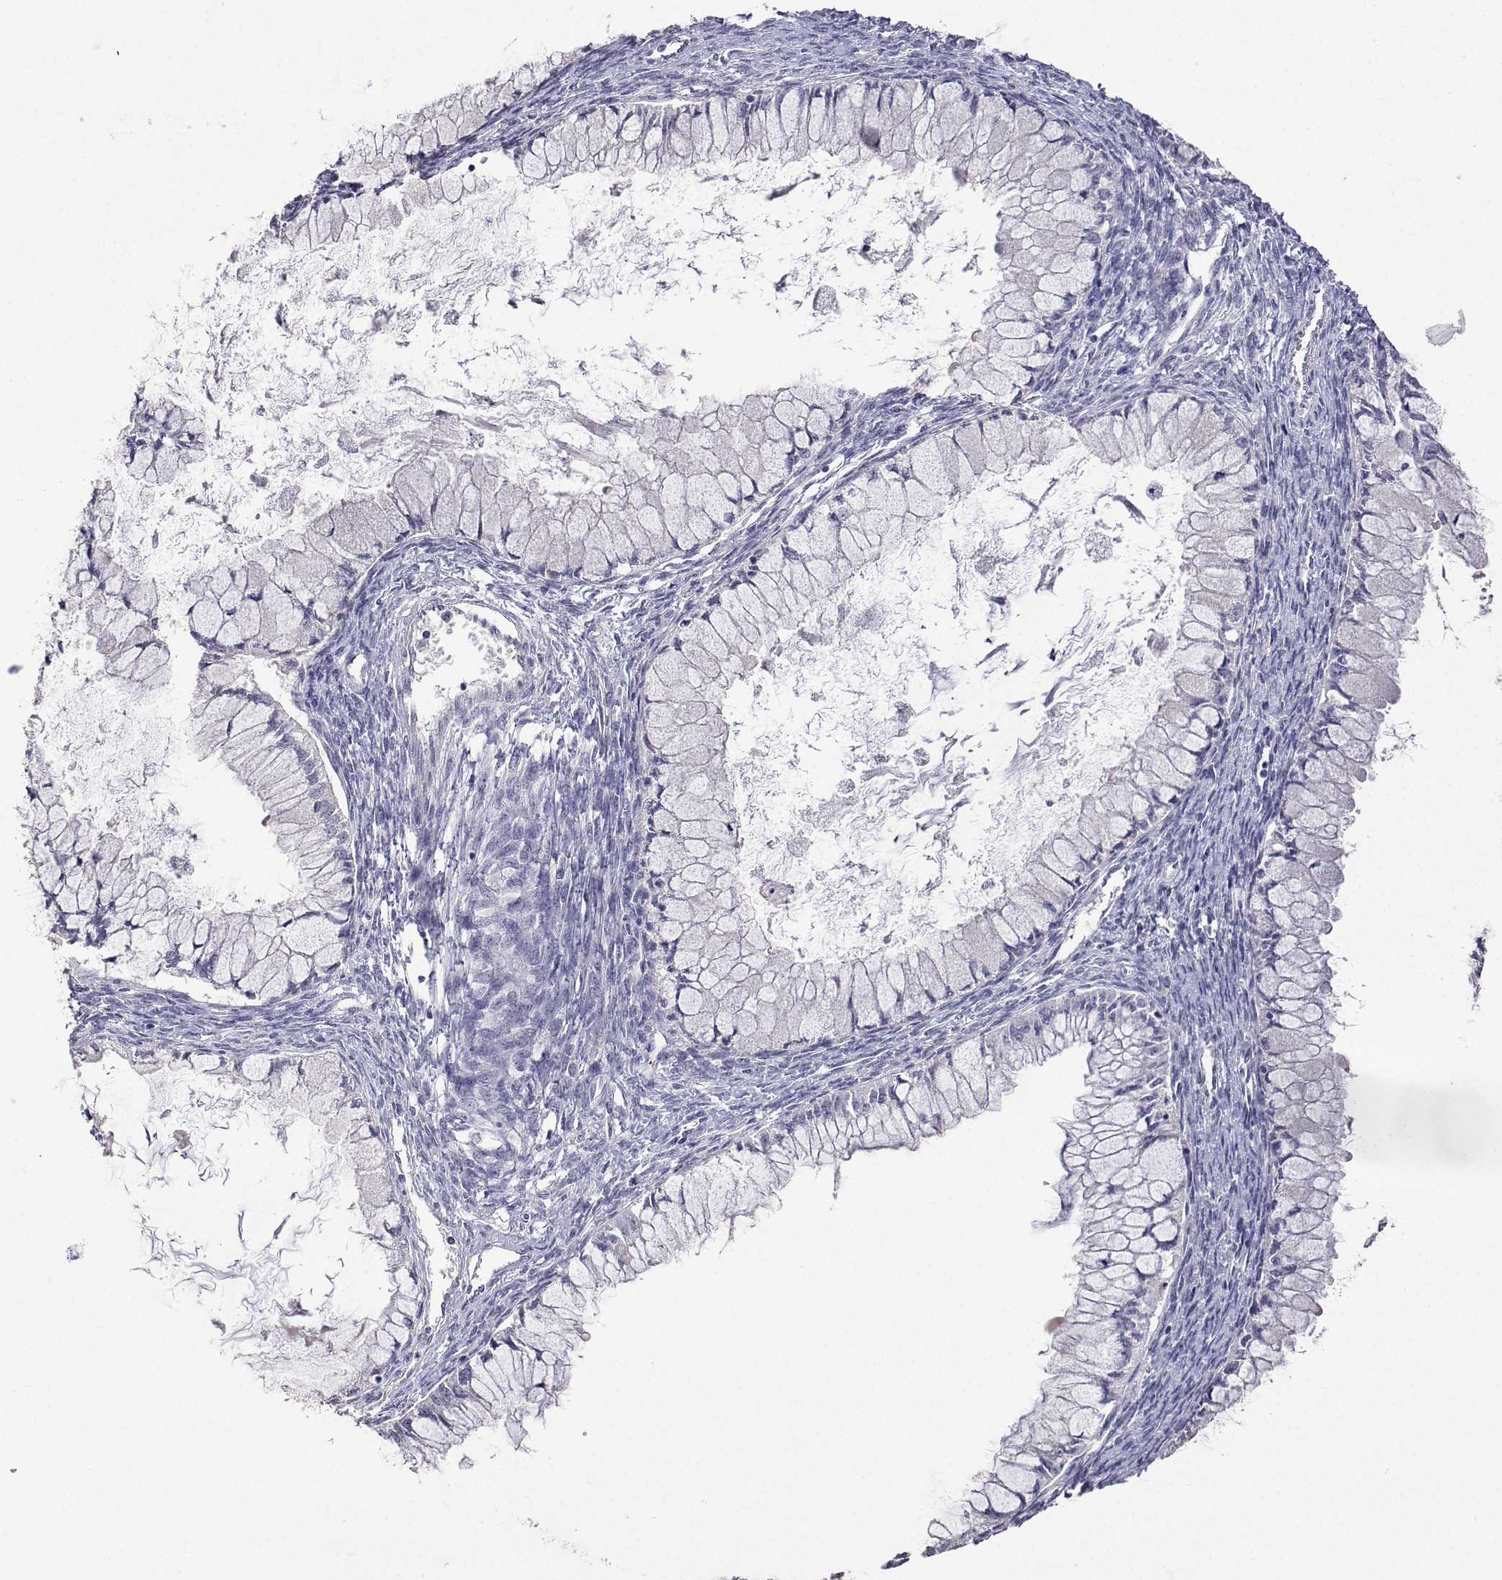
{"staining": {"intensity": "negative", "quantity": "none", "location": "none"}, "tissue": "ovarian cancer", "cell_type": "Tumor cells", "image_type": "cancer", "snomed": [{"axis": "morphology", "description": "Cystadenocarcinoma, mucinous, NOS"}, {"axis": "topography", "description": "Ovary"}], "caption": "DAB (3,3'-diaminobenzidine) immunohistochemical staining of human mucinous cystadenocarcinoma (ovarian) displays no significant expression in tumor cells.", "gene": "PLCB1", "patient": {"sex": "female", "age": 34}}